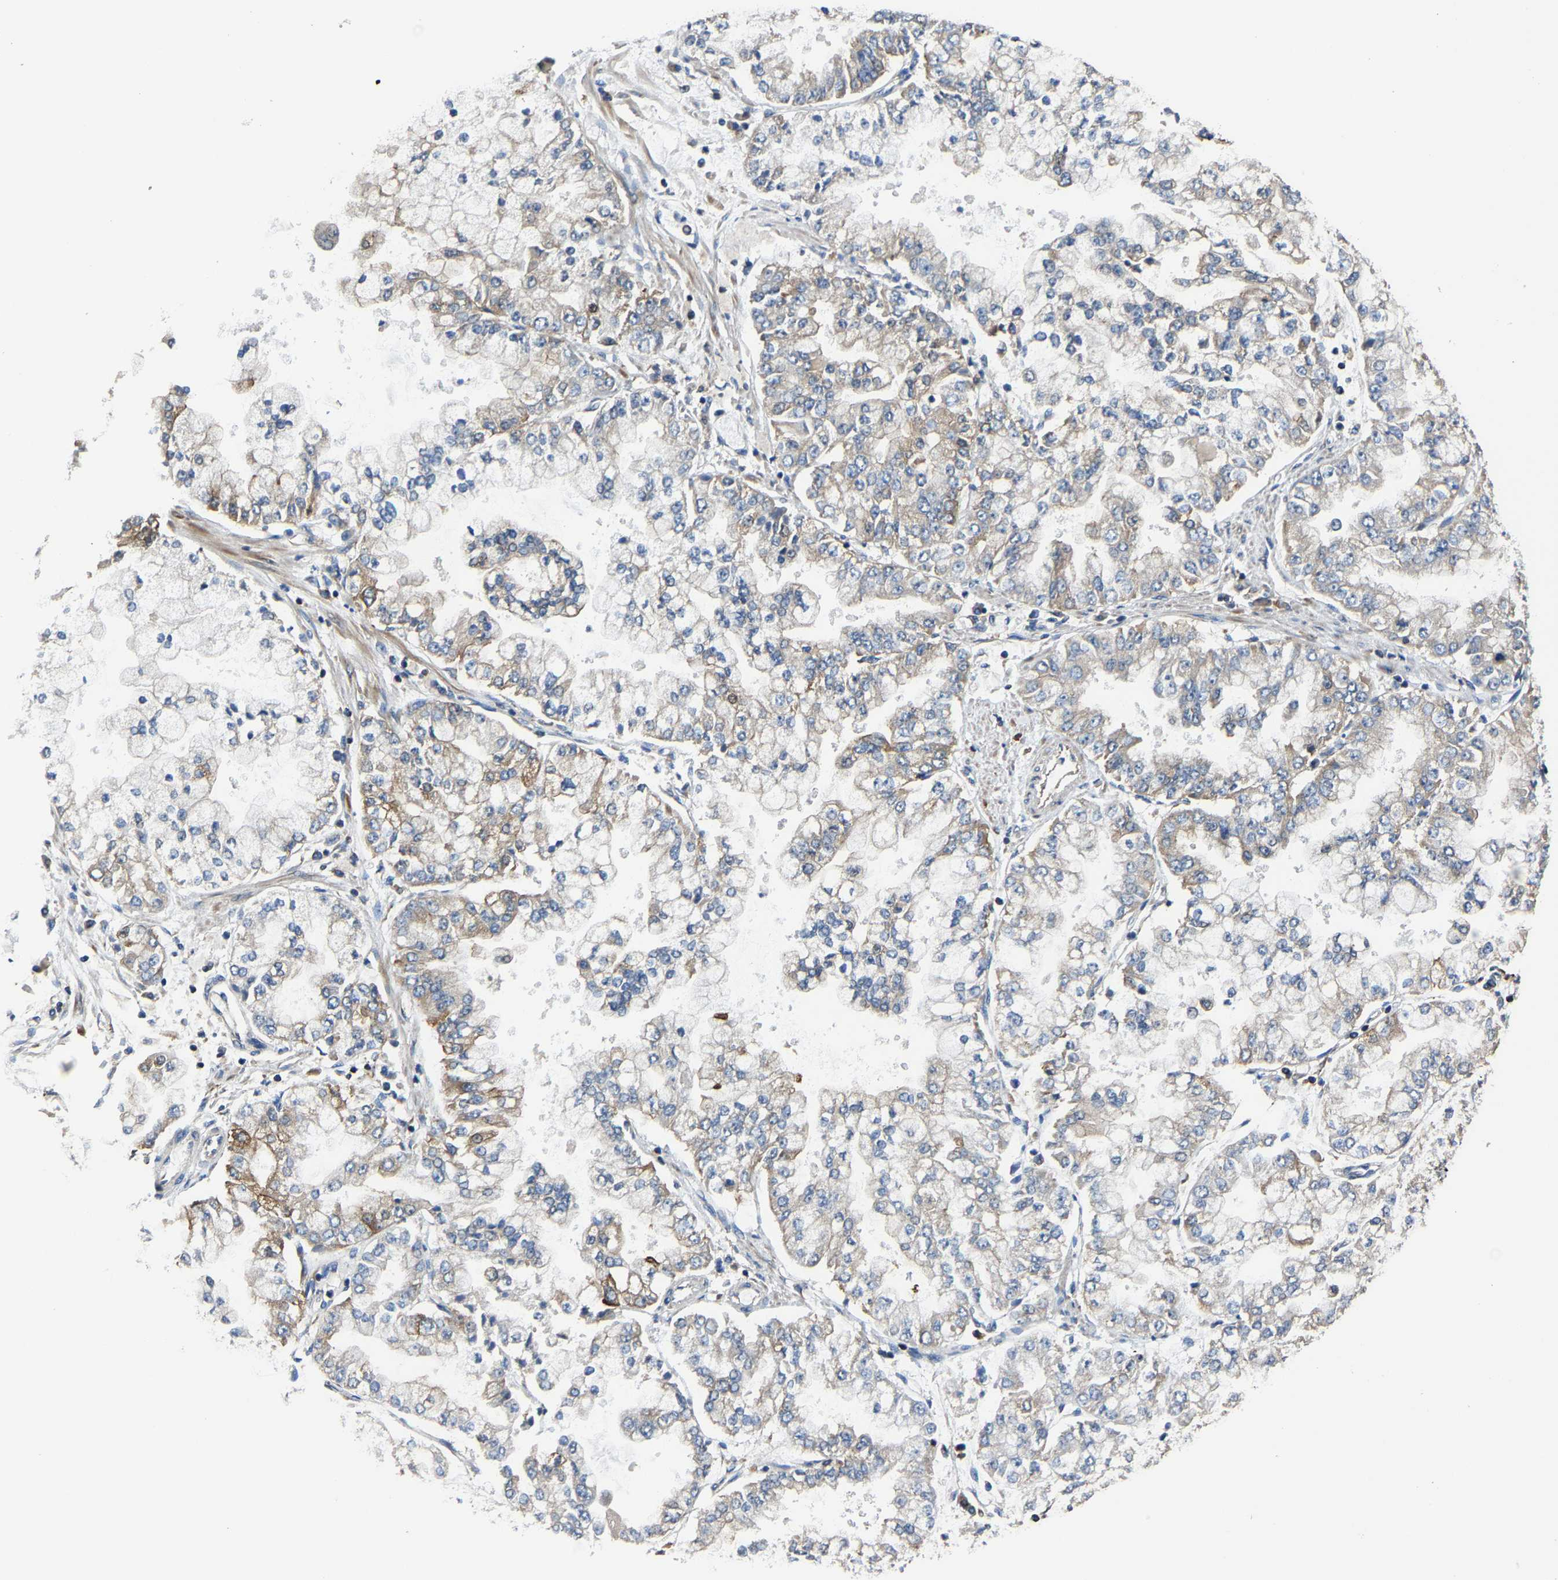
{"staining": {"intensity": "moderate", "quantity": "25%-75%", "location": "cytoplasmic/membranous"}, "tissue": "stomach cancer", "cell_type": "Tumor cells", "image_type": "cancer", "snomed": [{"axis": "morphology", "description": "Adenocarcinoma, NOS"}, {"axis": "topography", "description": "Stomach"}], "caption": "About 25%-75% of tumor cells in stomach adenocarcinoma reveal moderate cytoplasmic/membranous protein positivity as visualized by brown immunohistochemical staining.", "gene": "AGK", "patient": {"sex": "male", "age": 76}}